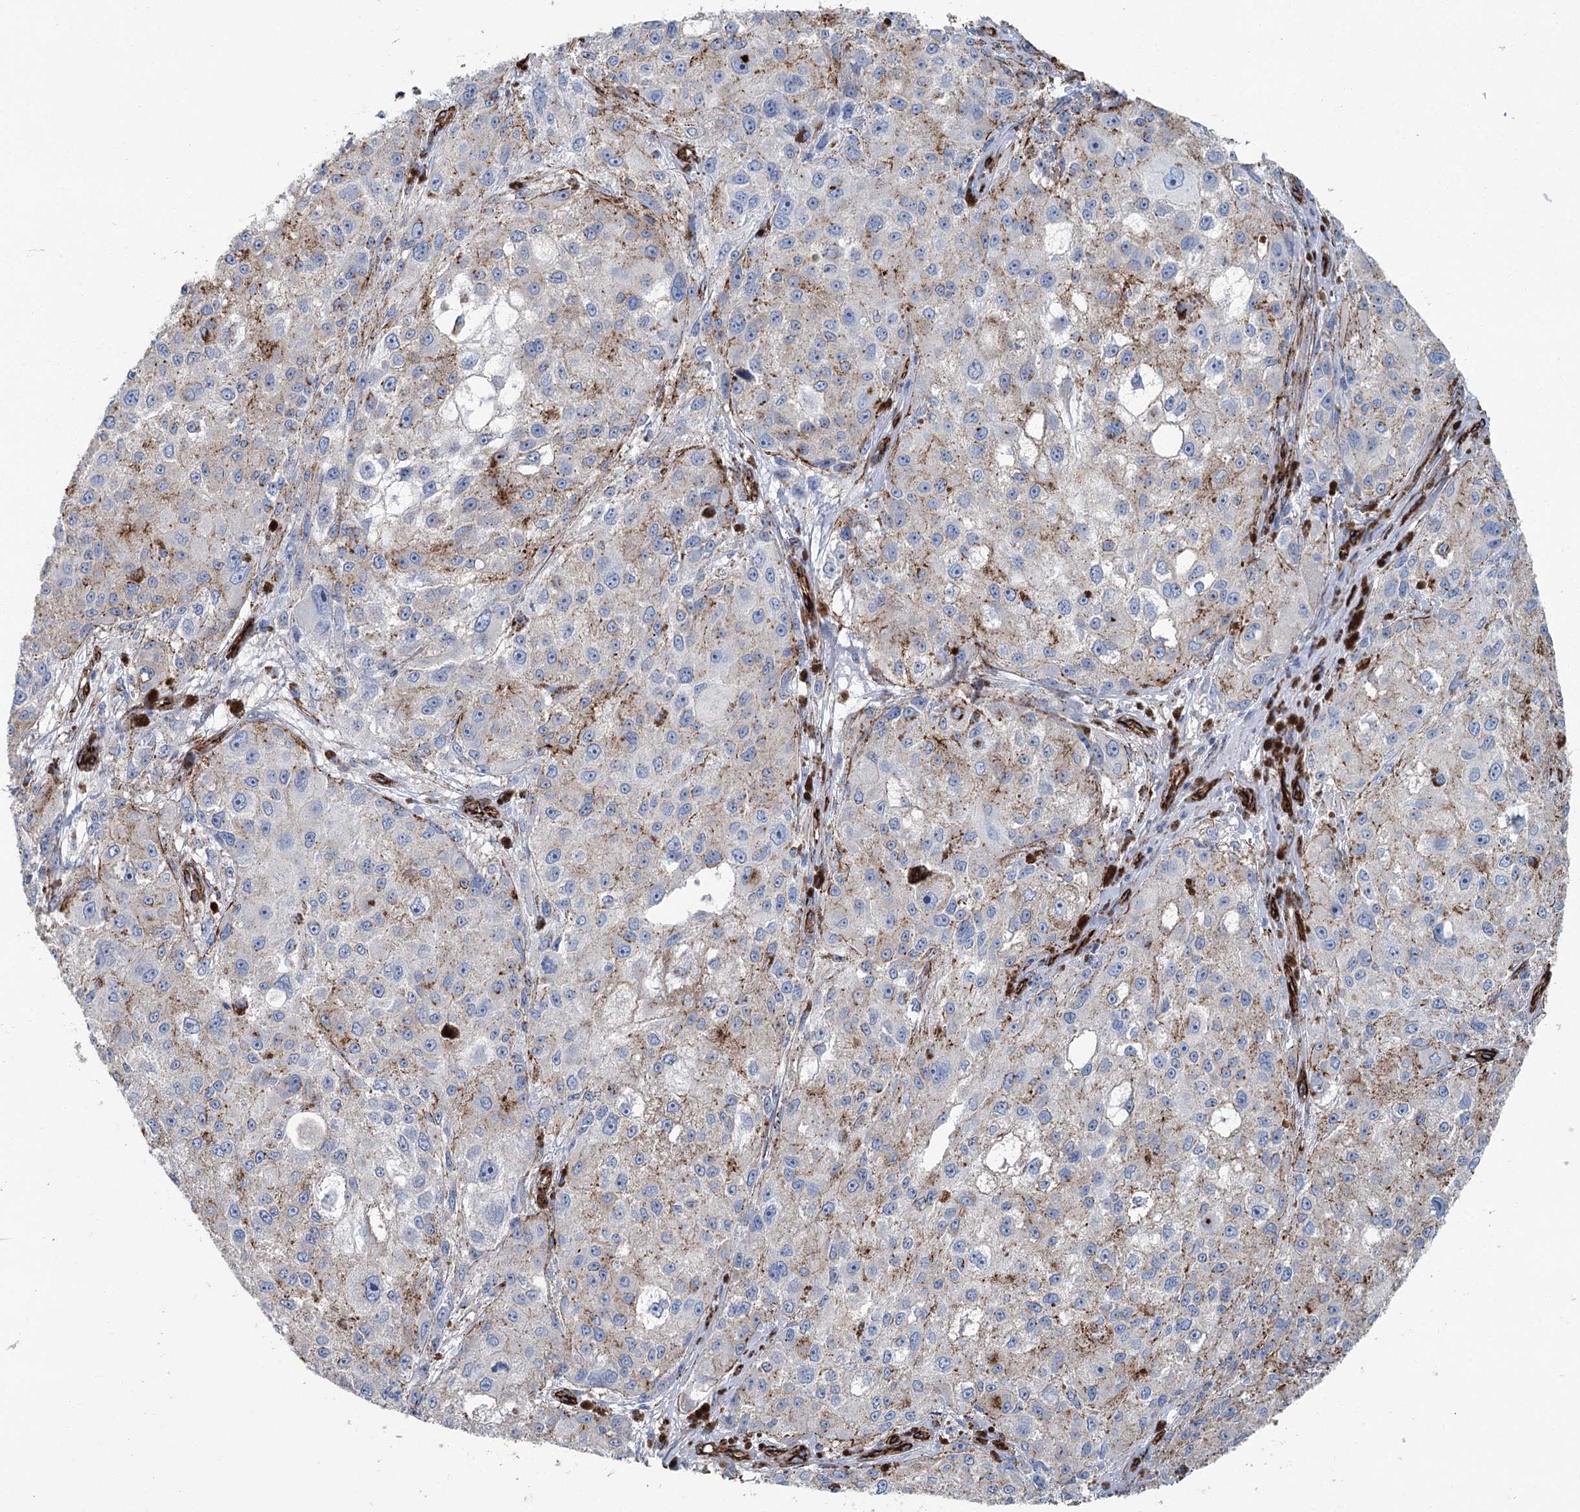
{"staining": {"intensity": "negative", "quantity": "none", "location": "none"}, "tissue": "melanoma", "cell_type": "Tumor cells", "image_type": "cancer", "snomed": [{"axis": "morphology", "description": "Necrosis, NOS"}, {"axis": "morphology", "description": "Malignant melanoma, NOS"}, {"axis": "topography", "description": "Skin"}], "caption": "High power microscopy micrograph of an immunohistochemistry micrograph of melanoma, revealing no significant positivity in tumor cells.", "gene": "IQSEC1", "patient": {"sex": "female", "age": 87}}